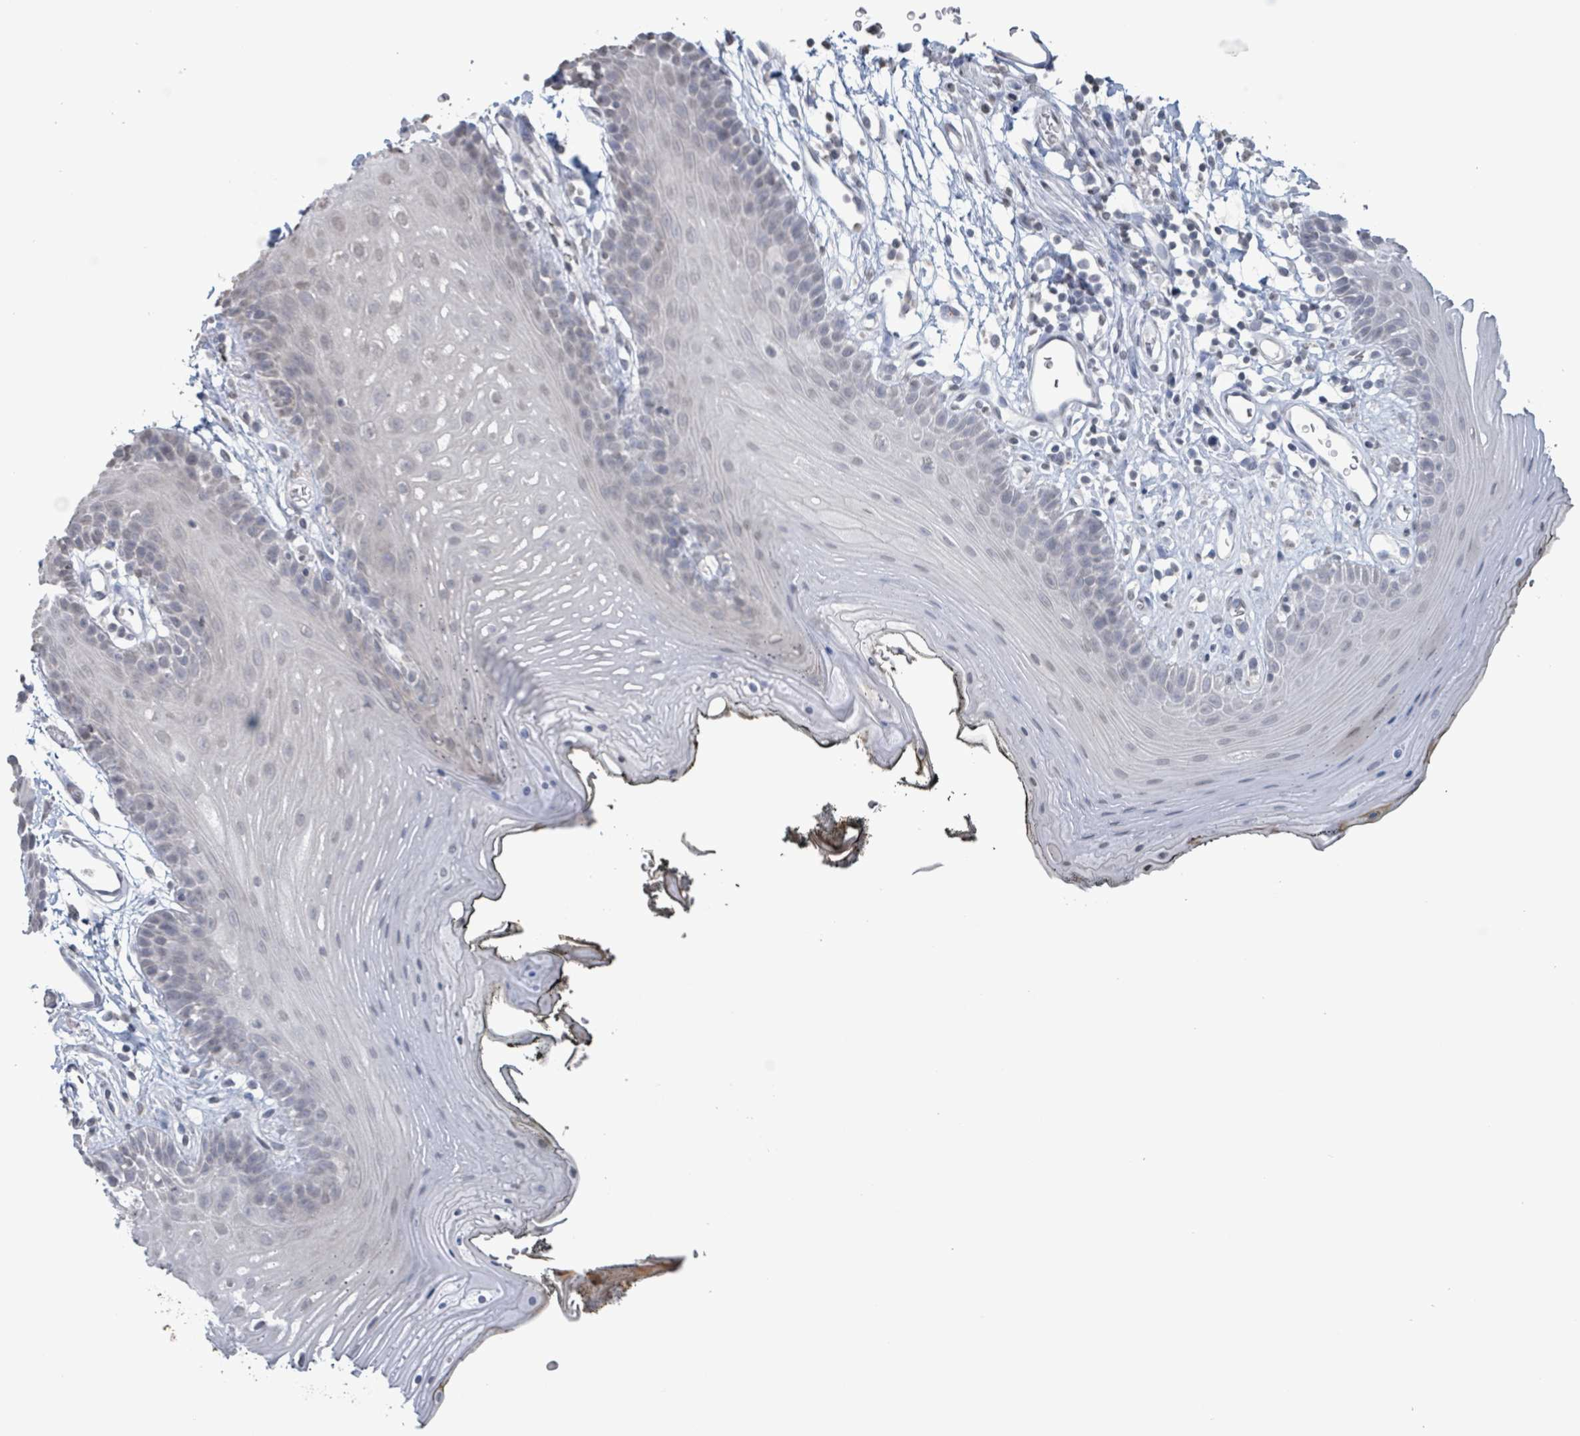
{"staining": {"intensity": "negative", "quantity": "none", "location": "none"}, "tissue": "oral mucosa", "cell_type": "Squamous epithelial cells", "image_type": "normal", "snomed": [{"axis": "morphology", "description": "Normal tissue, NOS"}, {"axis": "topography", "description": "Oral tissue"}, {"axis": "topography", "description": "Tounge, NOS"}], "caption": "IHC histopathology image of benign human oral mucosa stained for a protein (brown), which shows no expression in squamous epithelial cells. Brightfield microscopy of IHC stained with DAB (3,3'-diaminobenzidine) (brown) and hematoxylin (blue), captured at high magnification.", "gene": "CA9", "patient": {"sex": "female", "age": 81}}